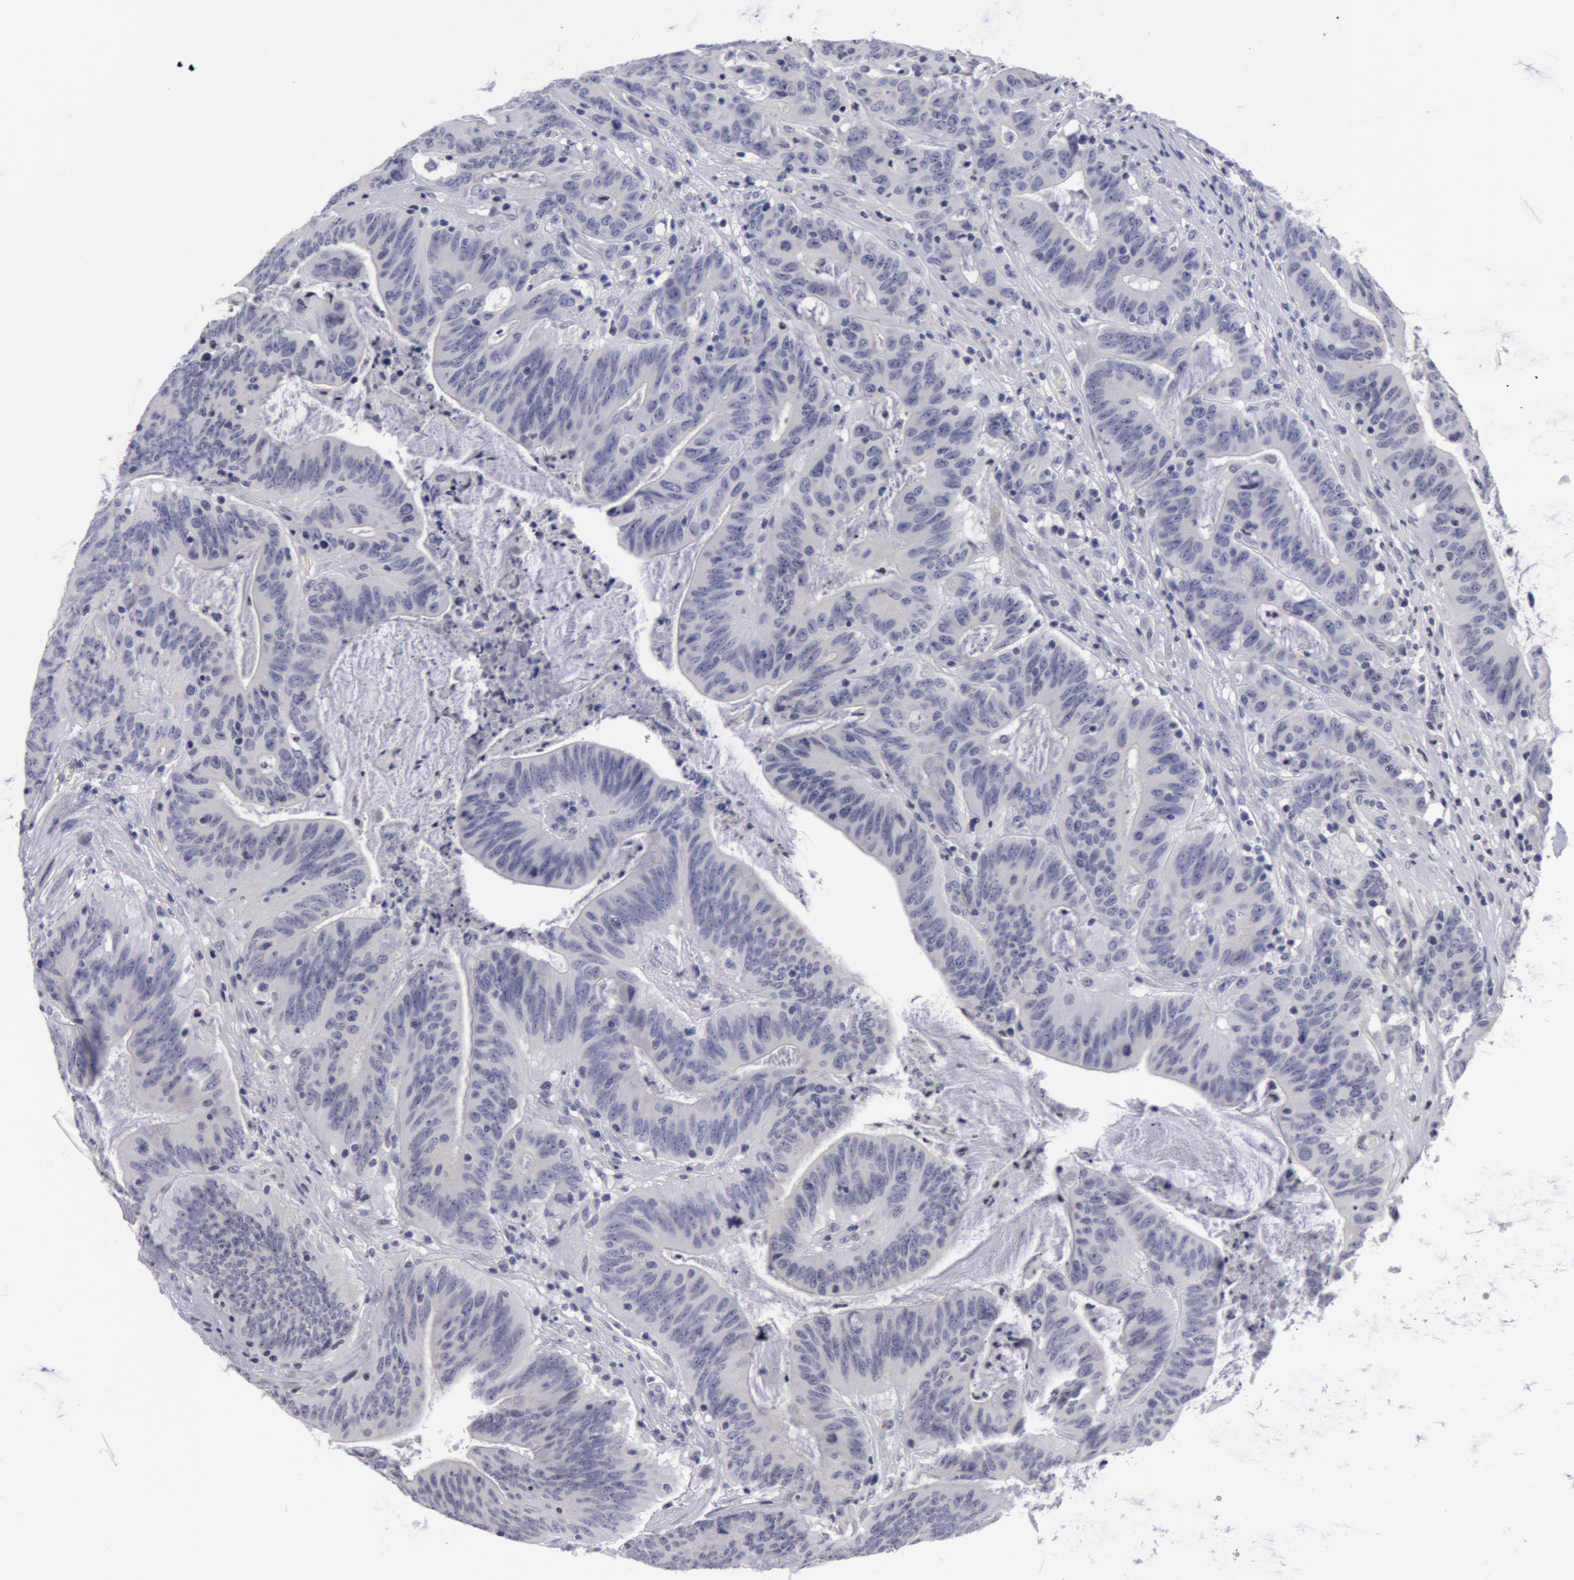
{"staining": {"intensity": "negative", "quantity": "none", "location": "none"}, "tissue": "colorectal cancer", "cell_type": "Tumor cells", "image_type": "cancer", "snomed": [{"axis": "morphology", "description": "Adenocarcinoma, NOS"}, {"axis": "topography", "description": "Colon"}], "caption": "The immunohistochemistry (IHC) histopathology image has no significant expression in tumor cells of colorectal cancer (adenocarcinoma) tissue.", "gene": "NLGN4X", "patient": {"sex": "male", "age": 54}}